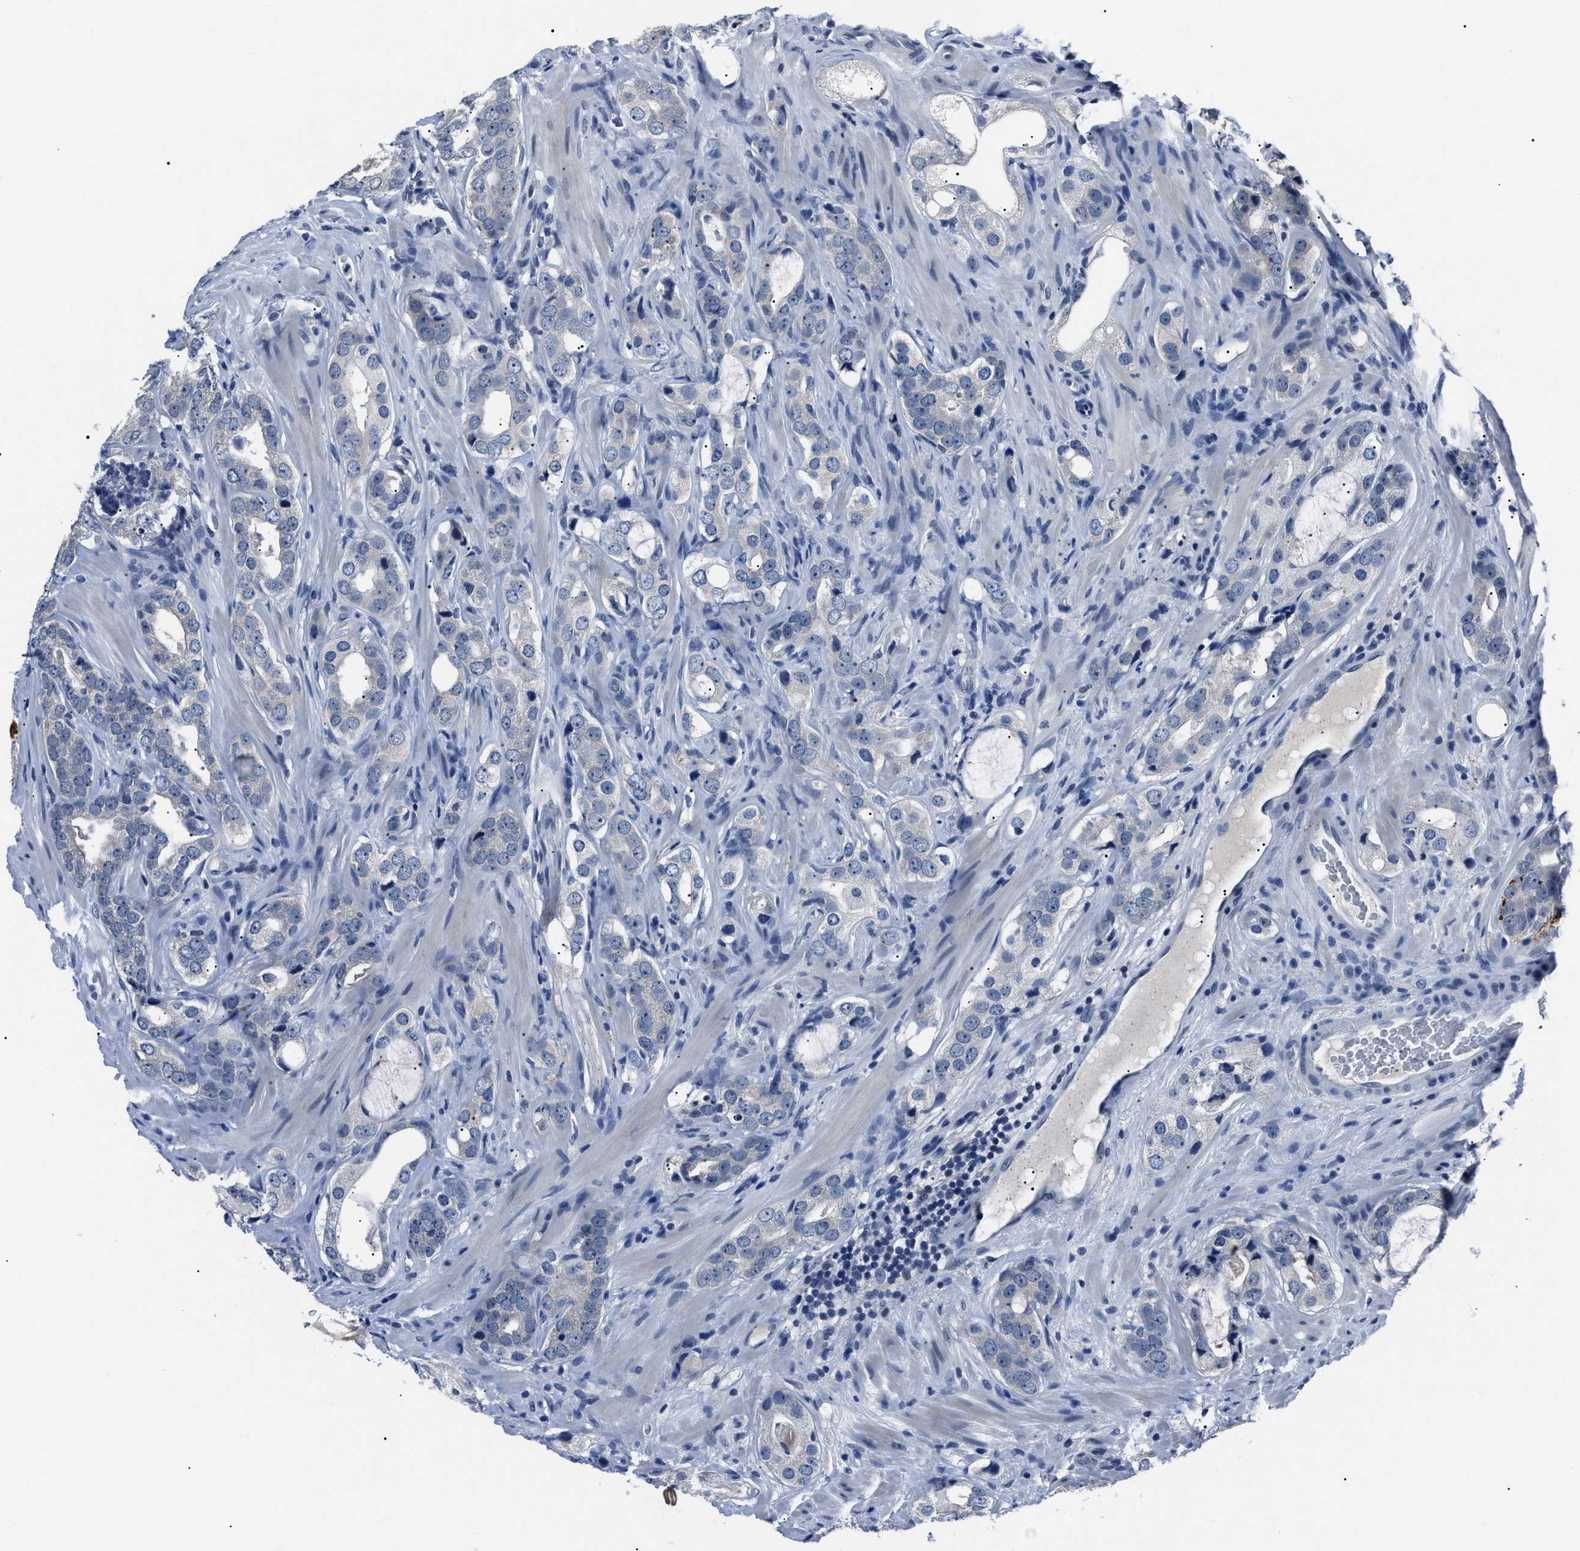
{"staining": {"intensity": "negative", "quantity": "none", "location": "none"}, "tissue": "prostate cancer", "cell_type": "Tumor cells", "image_type": "cancer", "snomed": [{"axis": "morphology", "description": "Adenocarcinoma, High grade"}, {"axis": "topography", "description": "Prostate"}], "caption": "High magnification brightfield microscopy of prostate cancer stained with DAB (3,3'-diaminobenzidine) (brown) and counterstained with hematoxylin (blue): tumor cells show no significant expression. (Stains: DAB immunohistochemistry (IHC) with hematoxylin counter stain, Microscopy: brightfield microscopy at high magnification).", "gene": "LRWD1", "patient": {"sex": "male", "age": 63}}